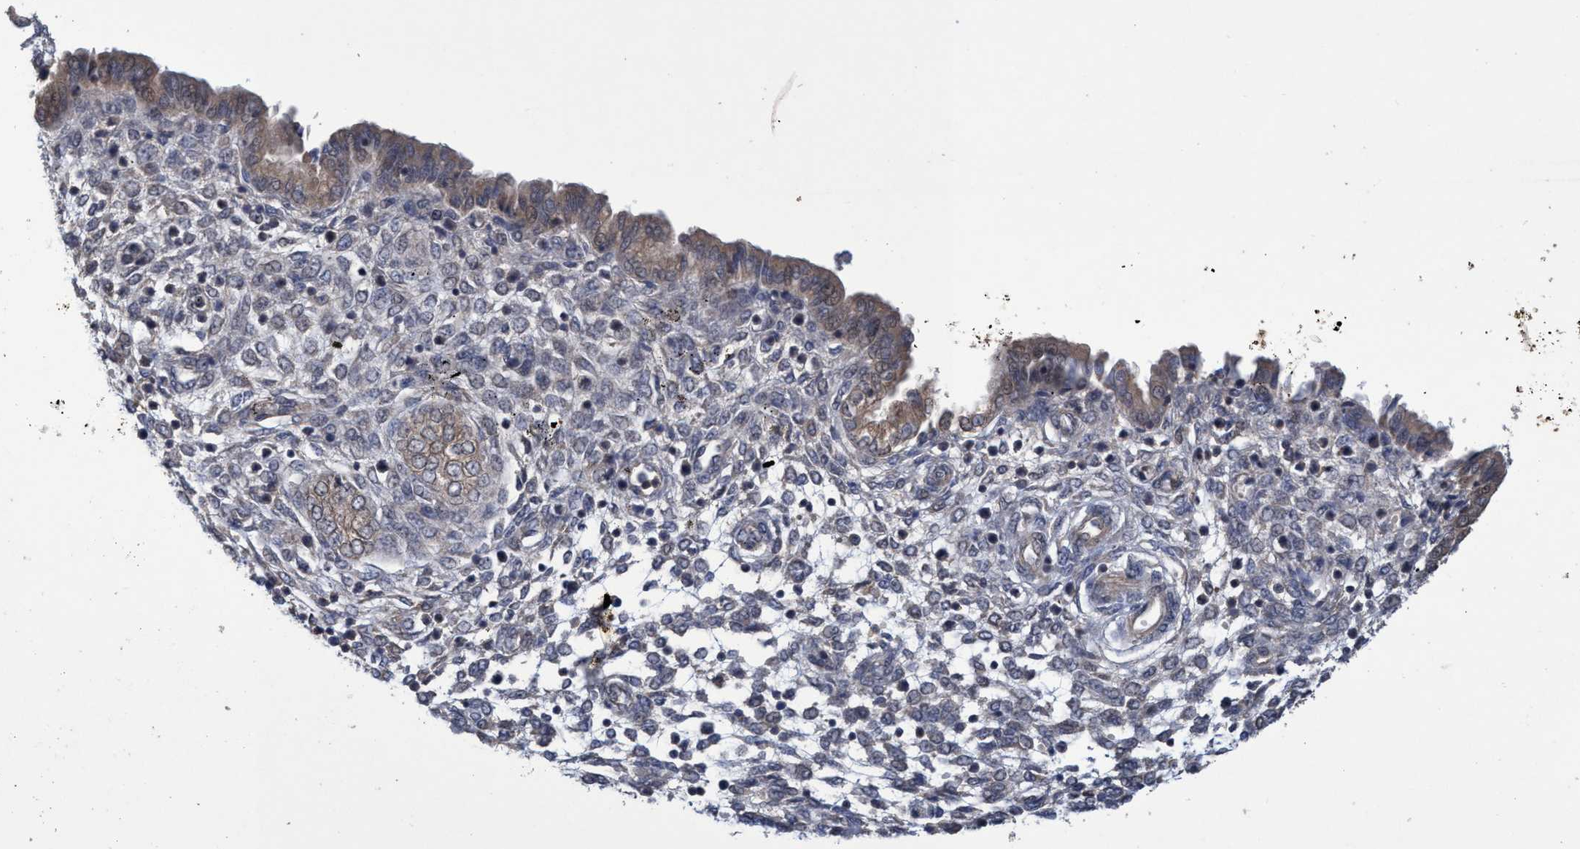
{"staining": {"intensity": "weak", "quantity": "<25%", "location": "cytoplasmic/membranous"}, "tissue": "endometrium", "cell_type": "Cells in endometrial stroma", "image_type": "normal", "snomed": [{"axis": "morphology", "description": "Normal tissue, NOS"}, {"axis": "topography", "description": "Endometrium"}], "caption": "Immunohistochemical staining of normal human endometrium shows no significant staining in cells in endometrial stroma. Brightfield microscopy of immunohistochemistry stained with DAB (3,3'-diaminobenzidine) (brown) and hematoxylin (blue), captured at high magnification.", "gene": "ZNF677", "patient": {"sex": "female", "age": 33}}